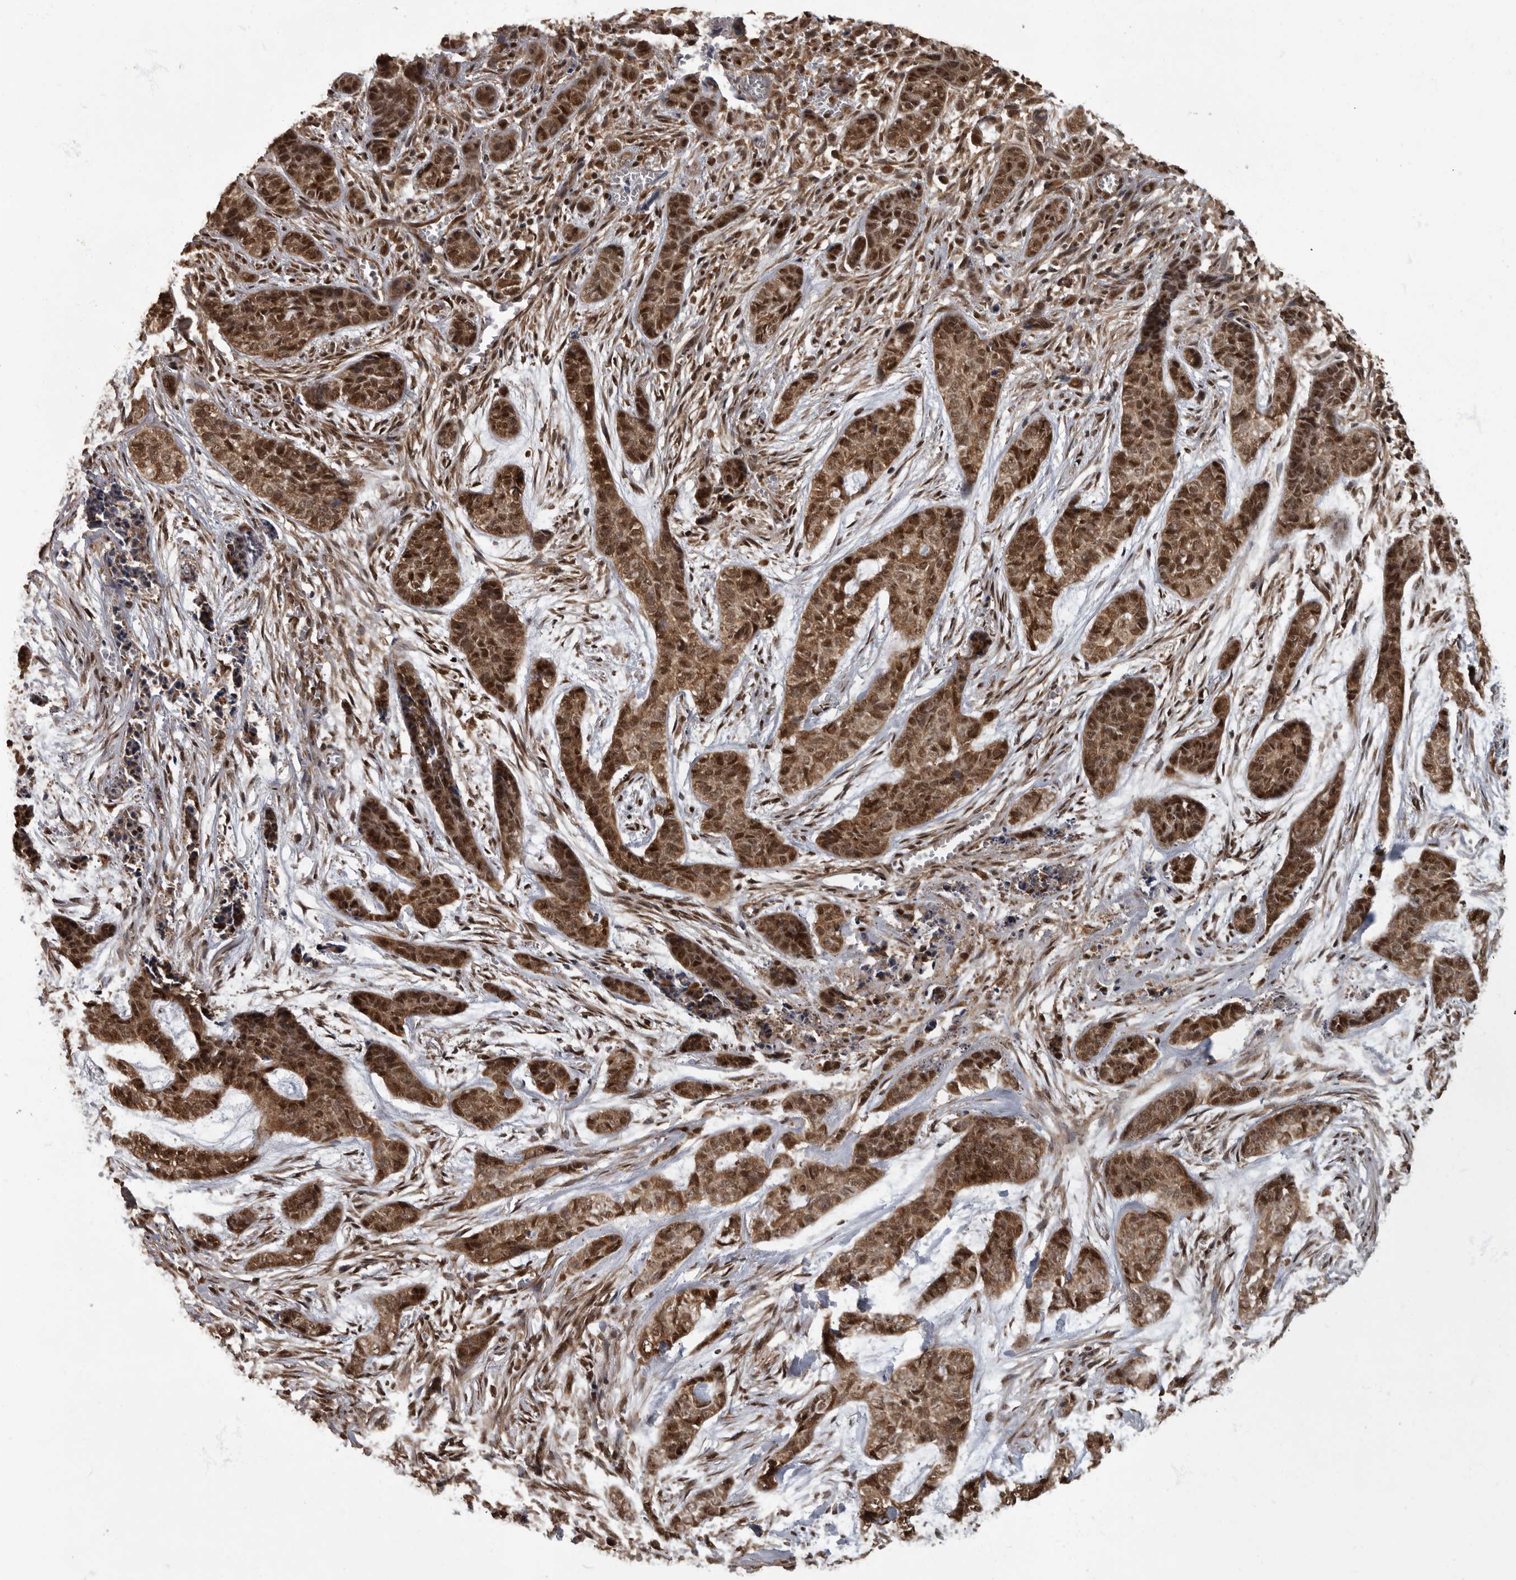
{"staining": {"intensity": "strong", "quantity": ">75%", "location": "cytoplasmic/membranous,nuclear"}, "tissue": "skin cancer", "cell_type": "Tumor cells", "image_type": "cancer", "snomed": [{"axis": "morphology", "description": "Basal cell carcinoma"}, {"axis": "topography", "description": "Skin"}], "caption": "Skin cancer (basal cell carcinoma) was stained to show a protein in brown. There is high levels of strong cytoplasmic/membranous and nuclear expression in approximately >75% of tumor cells. (Stains: DAB (3,3'-diaminobenzidine) in brown, nuclei in blue, Microscopy: brightfield microscopy at high magnification).", "gene": "VPS50", "patient": {"sex": "female", "age": 64}}